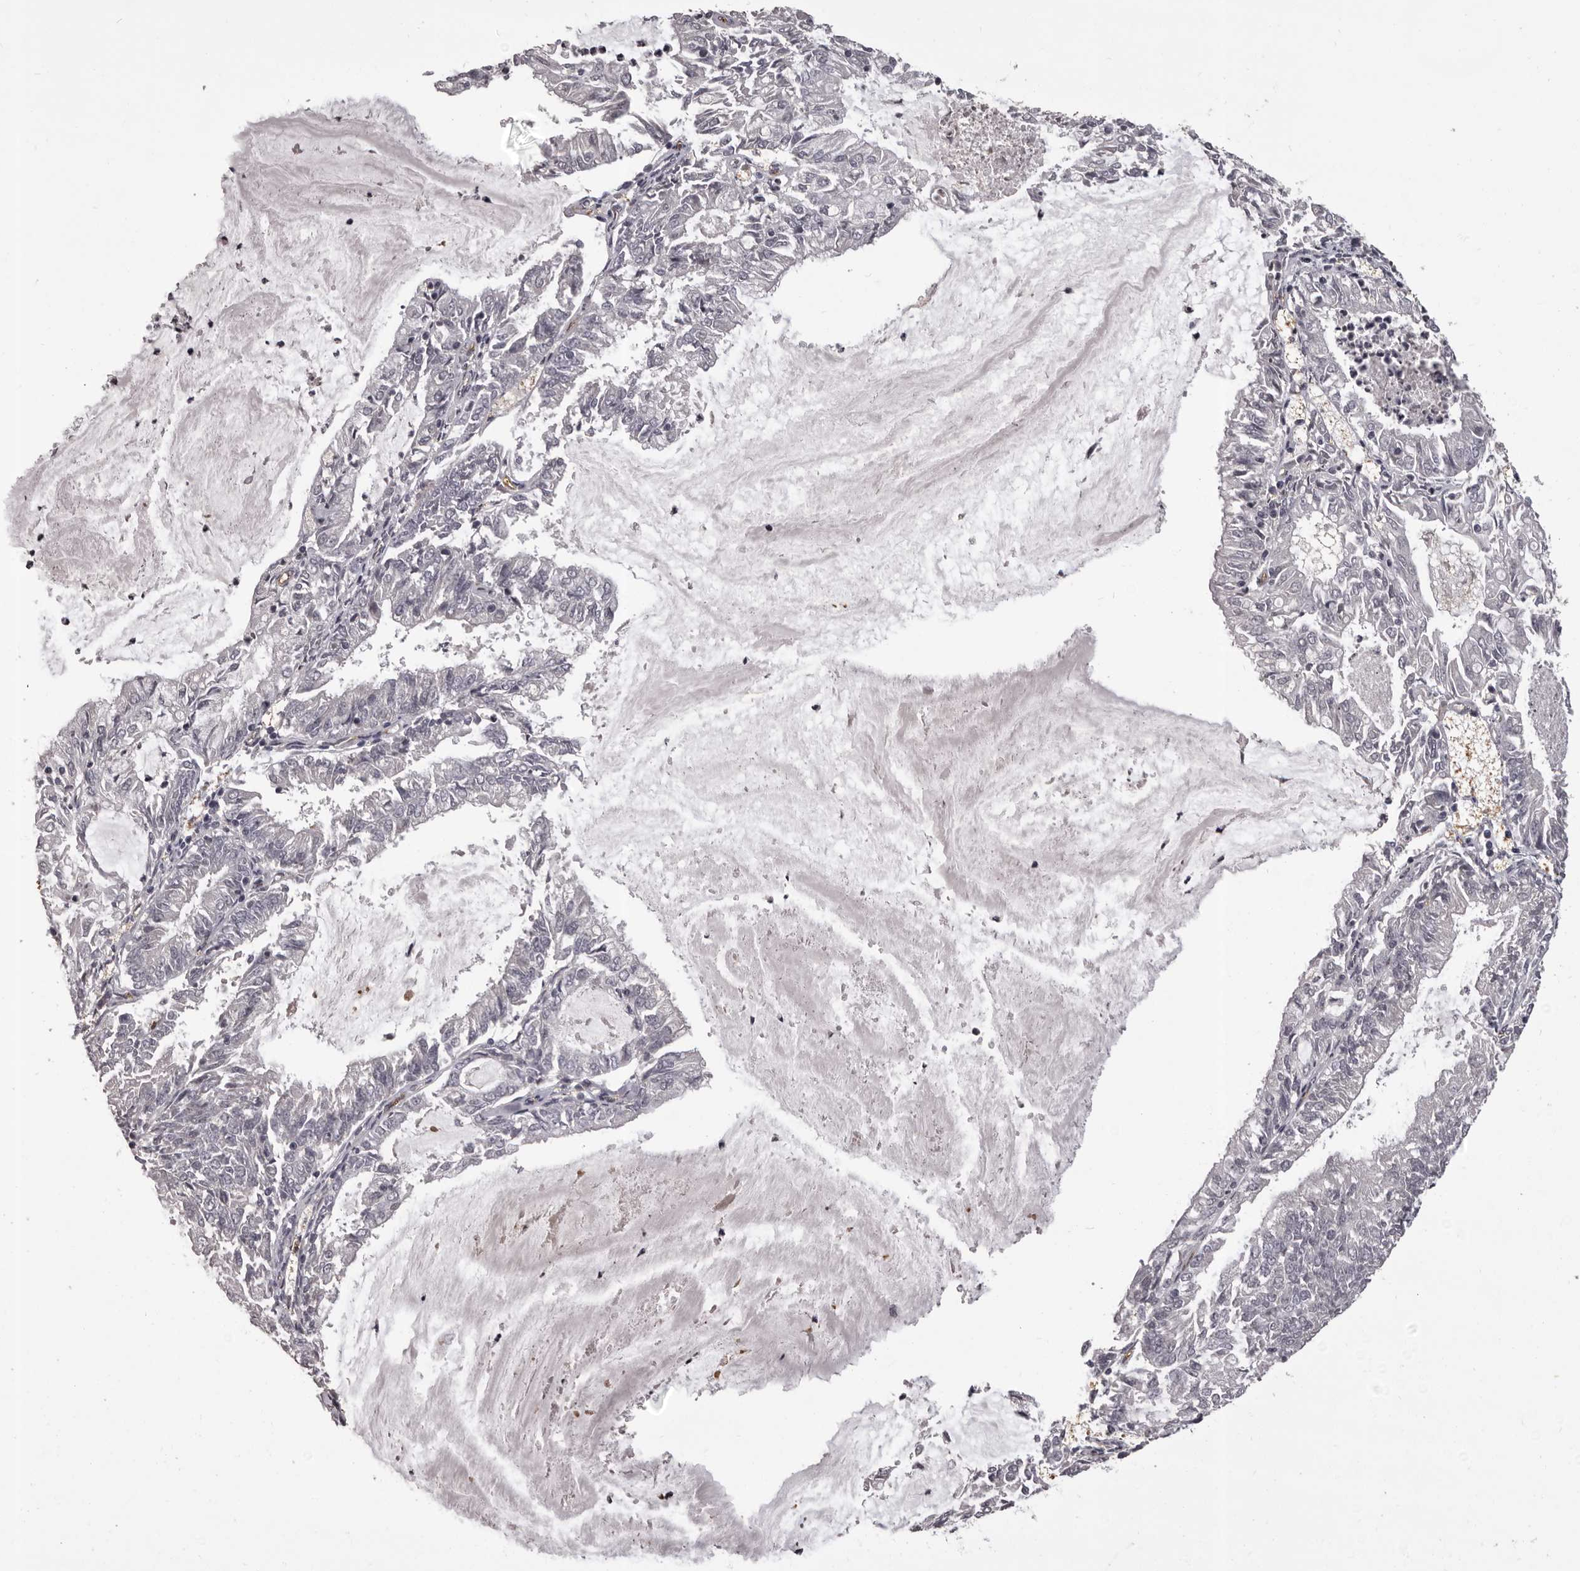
{"staining": {"intensity": "negative", "quantity": "none", "location": "none"}, "tissue": "endometrial cancer", "cell_type": "Tumor cells", "image_type": "cancer", "snomed": [{"axis": "morphology", "description": "Adenocarcinoma, NOS"}, {"axis": "topography", "description": "Endometrium"}], "caption": "Immunohistochemical staining of adenocarcinoma (endometrial) shows no significant positivity in tumor cells. (DAB (3,3'-diaminobenzidine) immunohistochemistry (IHC) visualized using brightfield microscopy, high magnification).", "gene": "GPR78", "patient": {"sex": "female", "age": 57}}